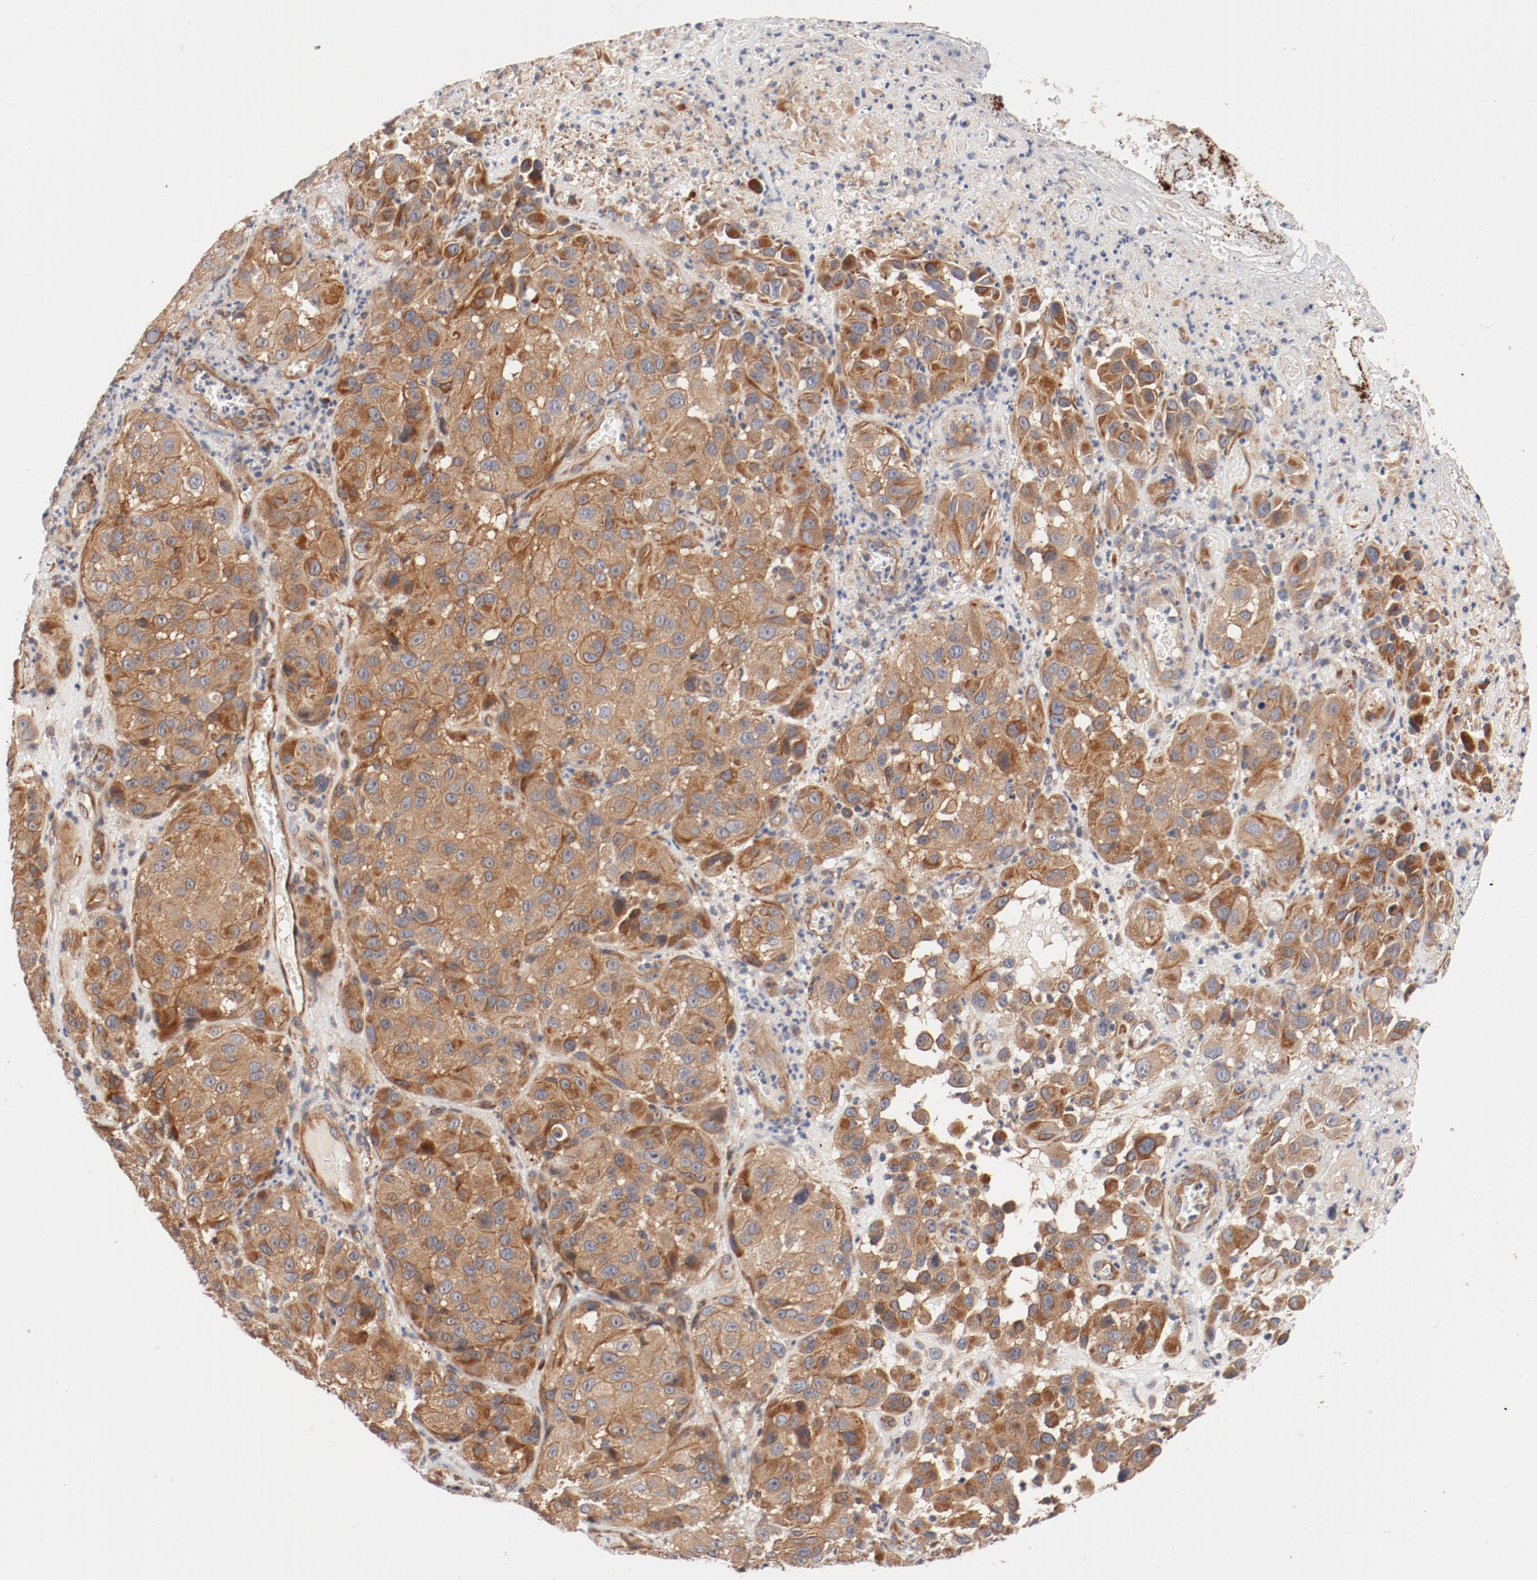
{"staining": {"intensity": "moderate", "quantity": ">75%", "location": "cytoplasmic/membranous"}, "tissue": "melanoma", "cell_type": "Tumor cells", "image_type": "cancer", "snomed": [{"axis": "morphology", "description": "Malignant melanoma, NOS"}, {"axis": "topography", "description": "Skin"}], "caption": "Malignant melanoma tissue shows moderate cytoplasmic/membranous staining in about >75% of tumor cells, visualized by immunohistochemistry. (Stains: DAB in brown, nuclei in blue, Microscopy: brightfield microscopy at high magnification).", "gene": "PITPNM2", "patient": {"sex": "female", "age": 21}}